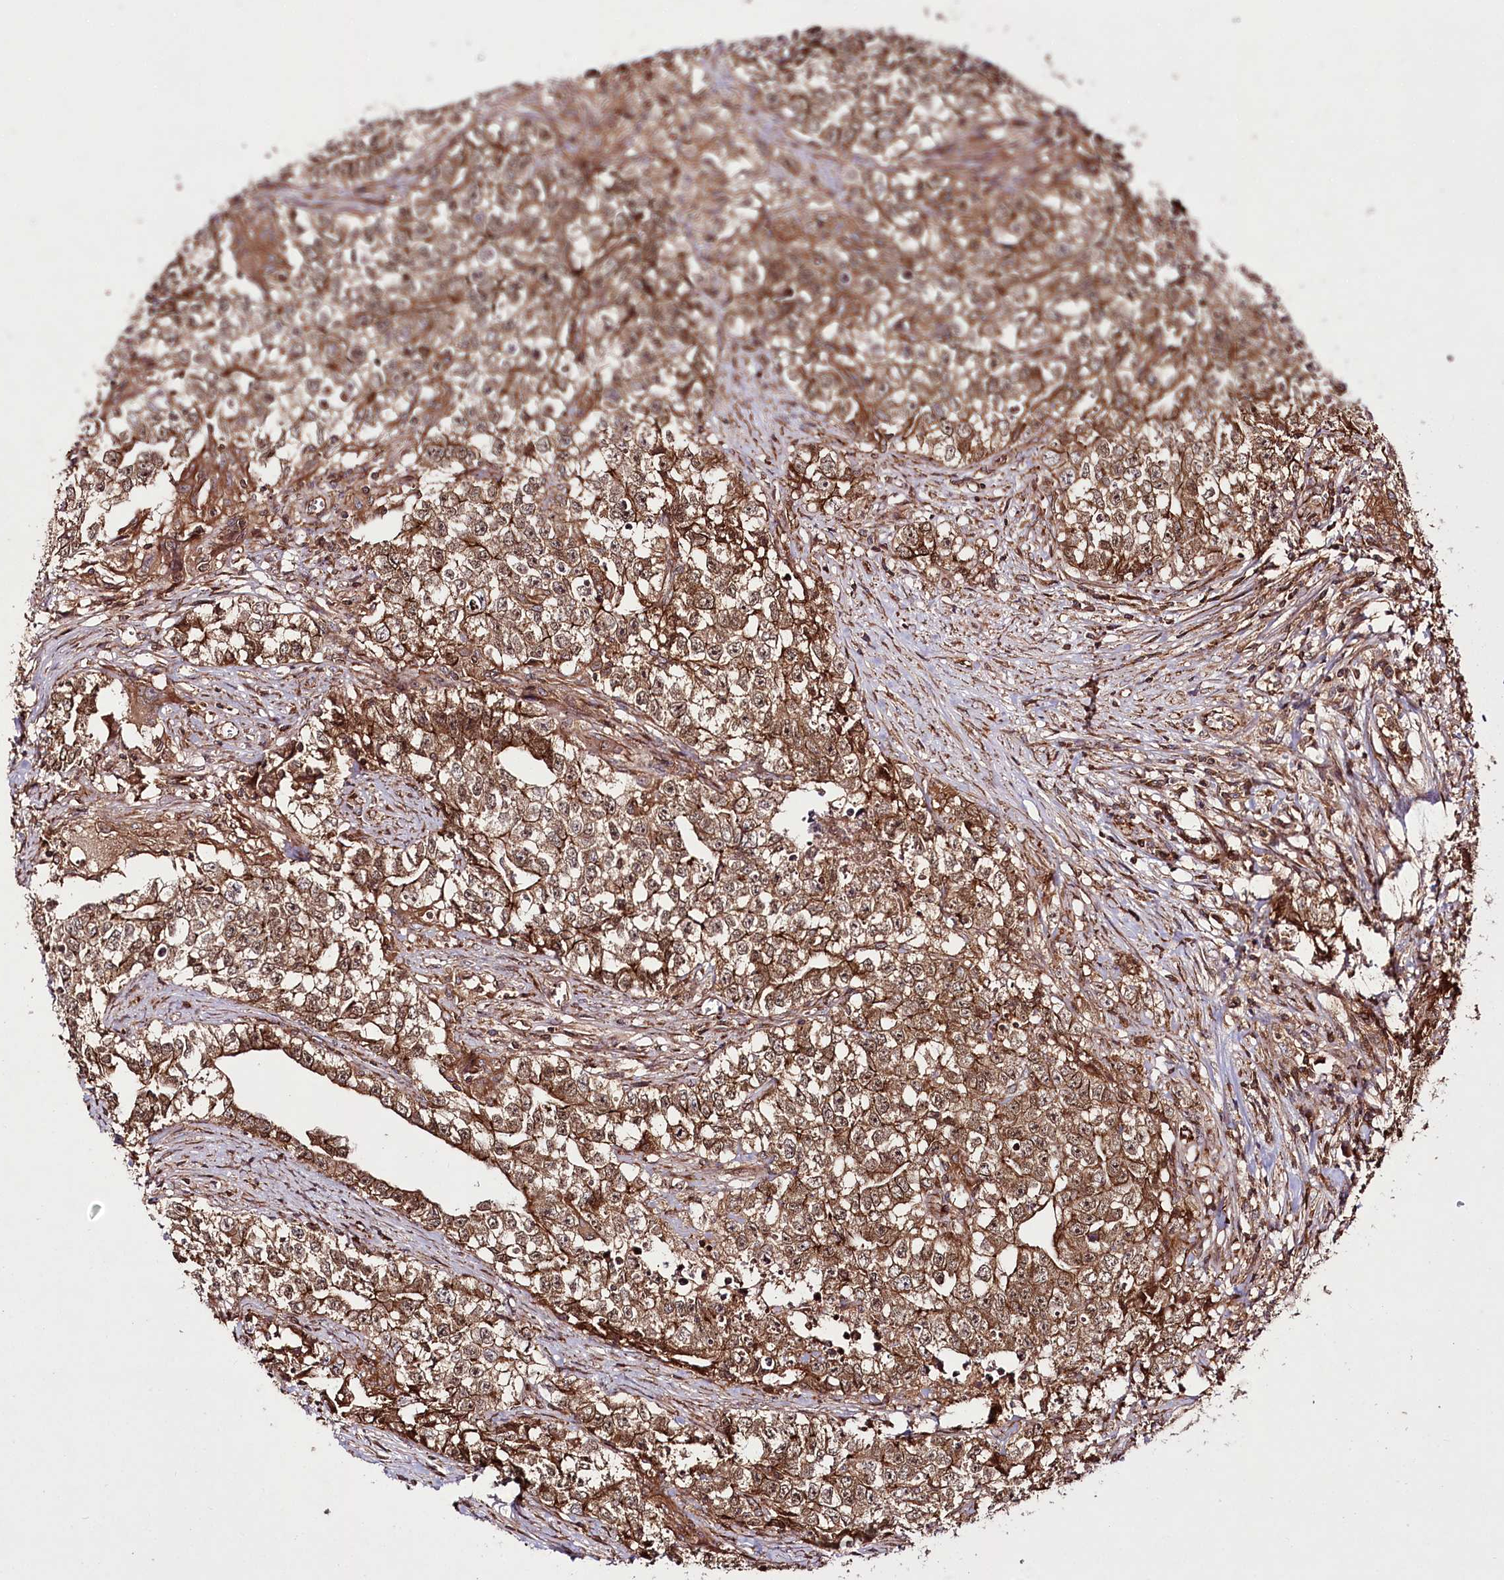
{"staining": {"intensity": "strong", "quantity": ">75%", "location": "cytoplasmic/membranous"}, "tissue": "testis cancer", "cell_type": "Tumor cells", "image_type": "cancer", "snomed": [{"axis": "morphology", "description": "Seminoma, NOS"}, {"axis": "morphology", "description": "Carcinoma, Embryonal, NOS"}, {"axis": "topography", "description": "Testis"}], "caption": "Approximately >75% of tumor cells in testis seminoma demonstrate strong cytoplasmic/membranous protein staining as visualized by brown immunohistochemical staining.", "gene": "DHX29", "patient": {"sex": "male", "age": 43}}